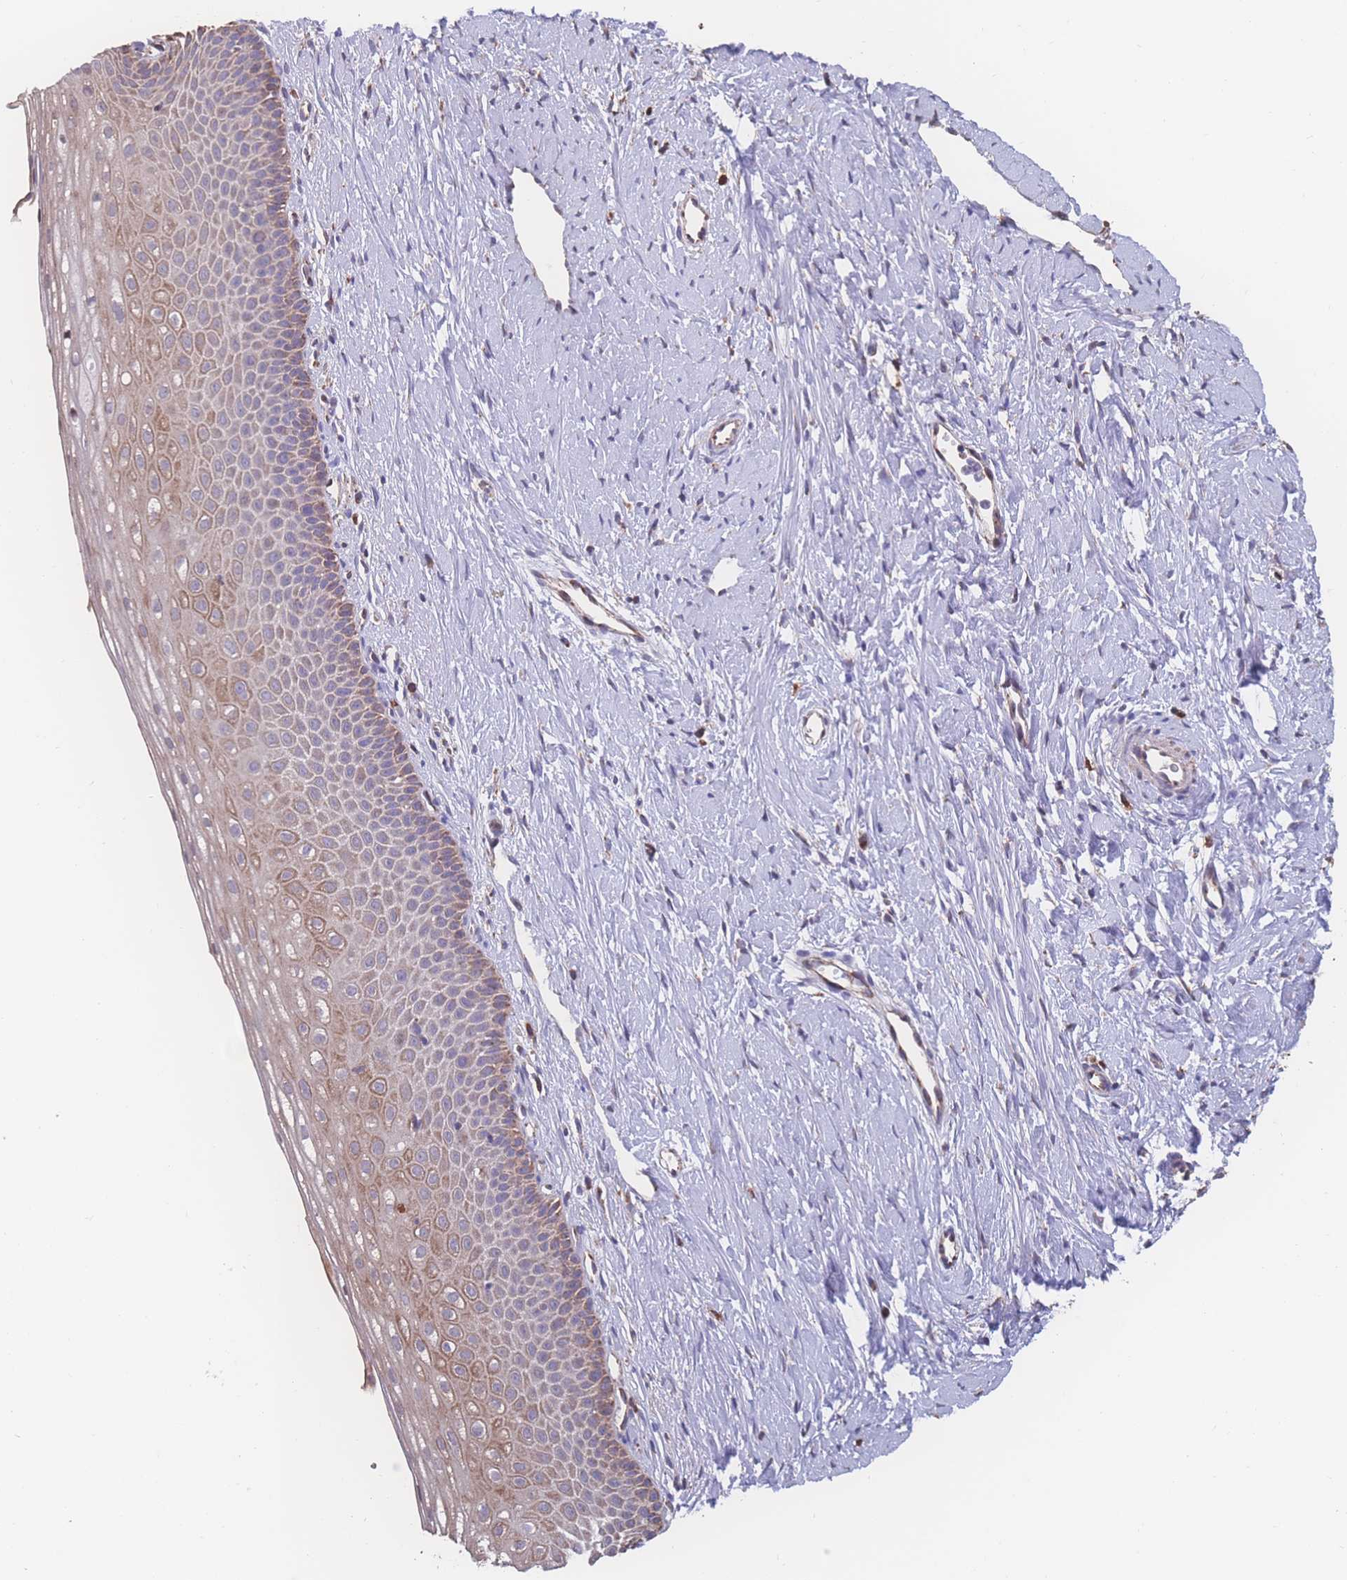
{"staining": {"intensity": "moderate", "quantity": ">75%", "location": "cytoplasmic/membranous"}, "tissue": "cervix", "cell_type": "Glandular cells", "image_type": "normal", "snomed": [{"axis": "morphology", "description": "Normal tissue, NOS"}, {"axis": "topography", "description": "Cervix"}], "caption": "Benign cervix shows moderate cytoplasmic/membranous positivity in approximately >75% of glandular cells (DAB (3,3'-diaminobenzidine) = brown stain, brightfield microscopy at high magnification)..", "gene": "SGSM3", "patient": {"sex": "female", "age": 57}}